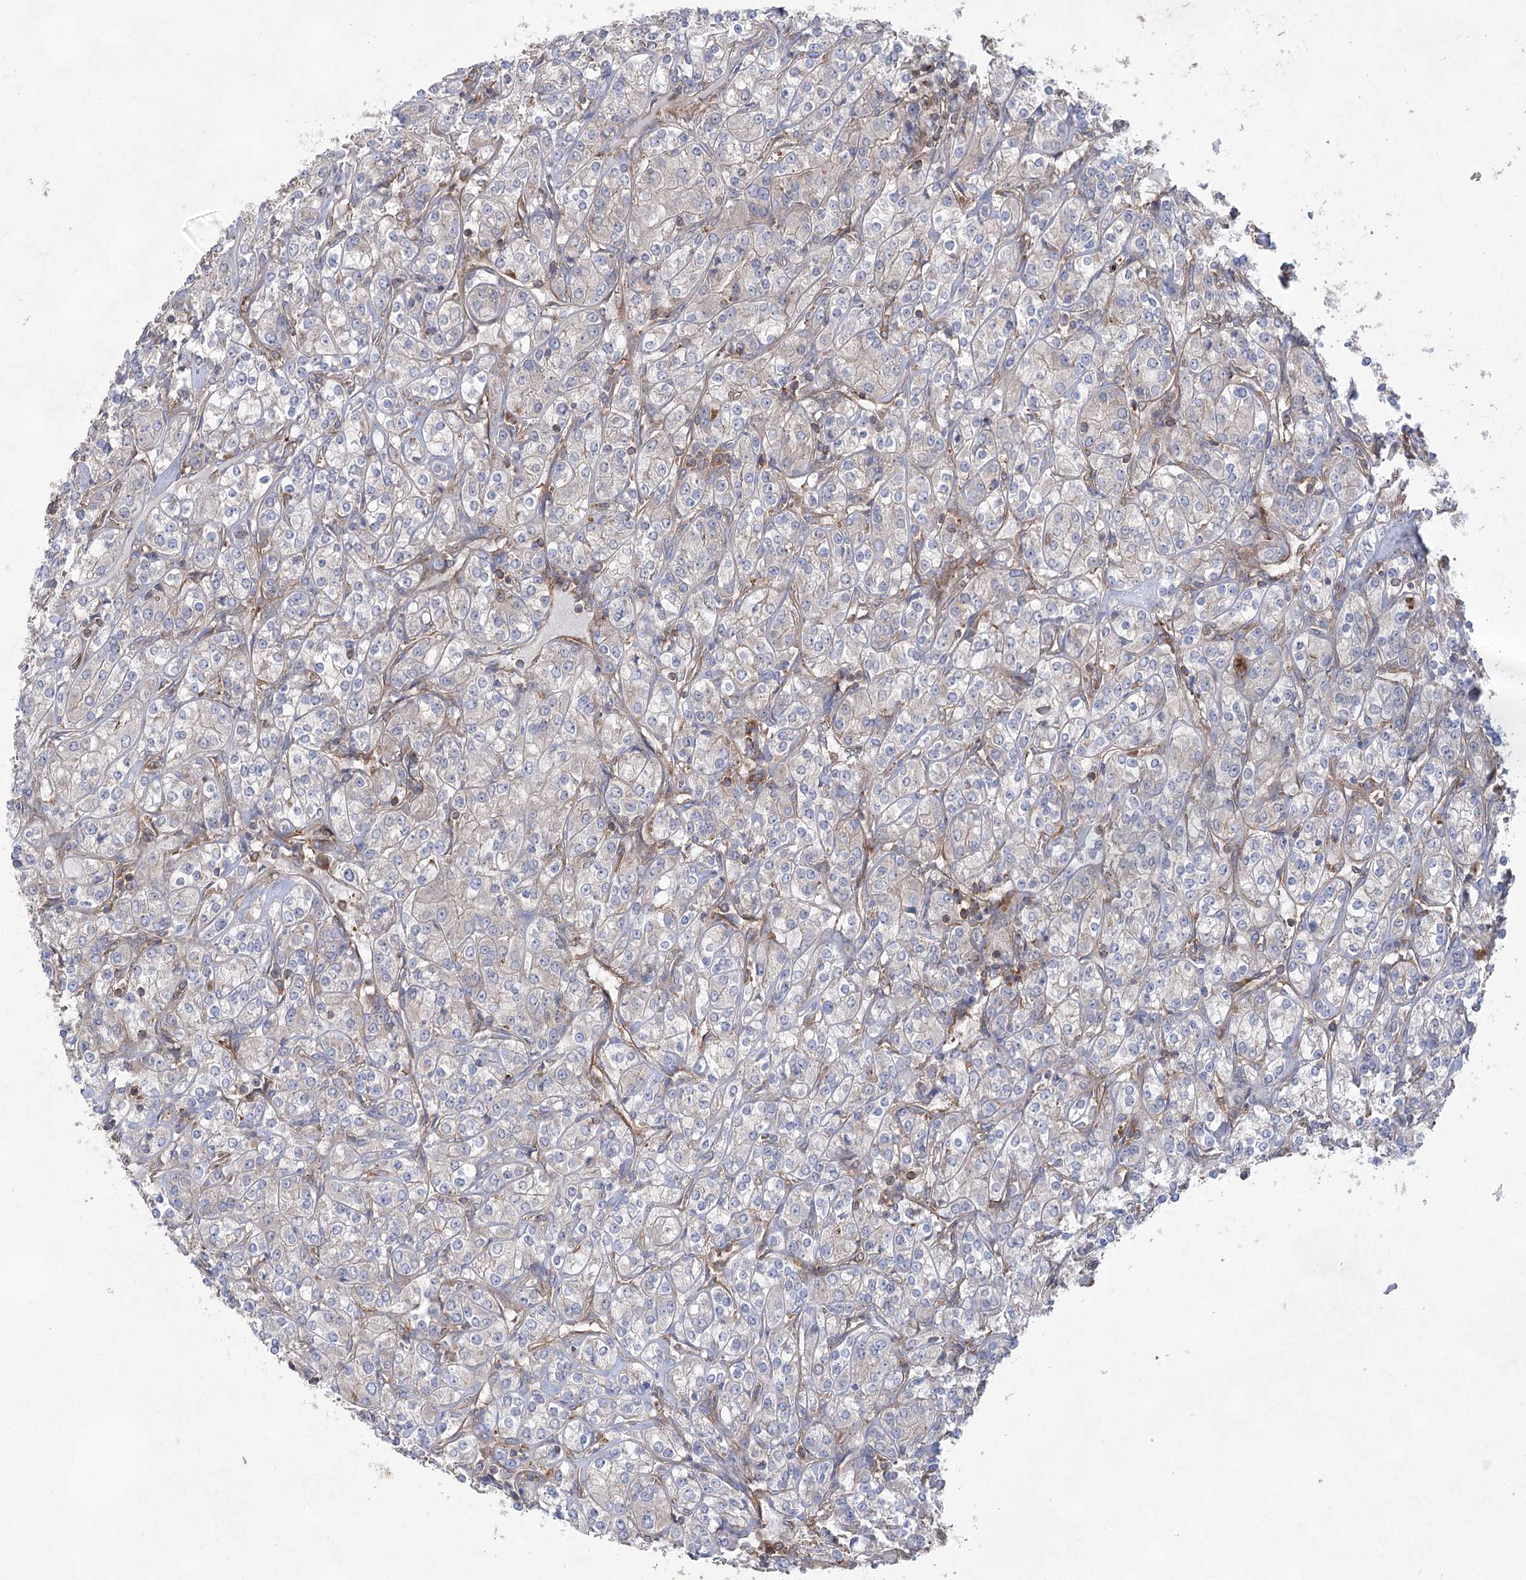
{"staining": {"intensity": "negative", "quantity": "none", "location": "none"}, "tissue": "renal cancer", "cell_type": "Tumor cells", "image_type": "cancer", "snomed": [{"axis": "morphology", "description": "Adenocarcinoma, NOS"}, {"axis": "topography", "description": "Kidney"}], "caption": "A micrograph of renal adenocarcinoma stained for a protein shows no brown staining in tumor cells.", "gene": "EIF3A", "patient": {"sex": "male", "age": 77}}